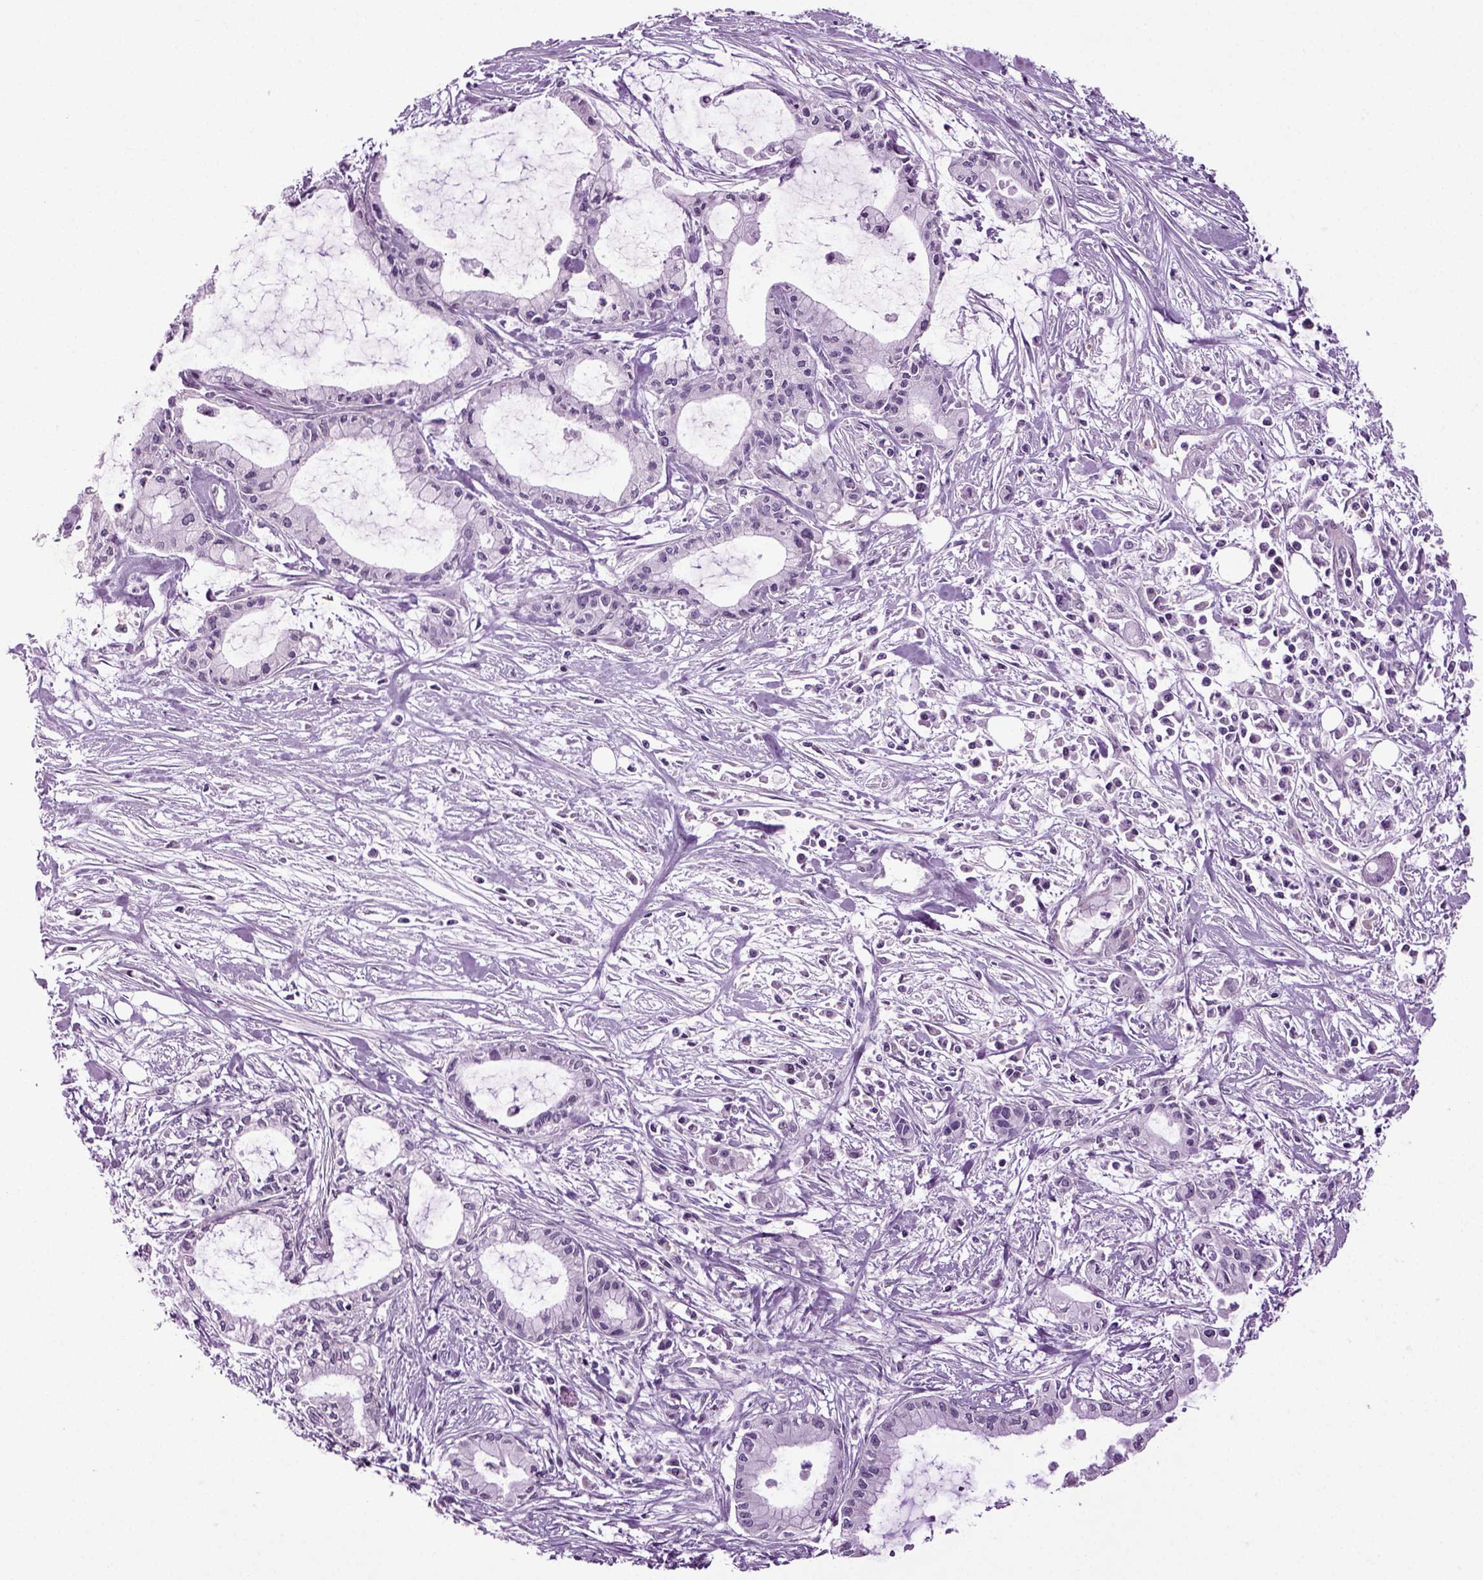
{"staining": {"intensity": "negative", "quantity": "none", "location": "none"}, "tissue": "pancreatic cancer", "cell_type": "Tumor cells", "image_type": "cancer", "snomed": [{"axis": "morphology", "description": "Adenocarcinoma, NOS"}, {"axis": "topography", "description": "Pancreas"}], "caption": "This histopathology image is of pancreatic adenocarcinoma stained with immunohistochemistry to label a protein in brown with the nuclei are counter-stained blue. There is no expression in tumor cells.", "gene": "PLCH2", "patient": {"sex": "male", "age": 48}}